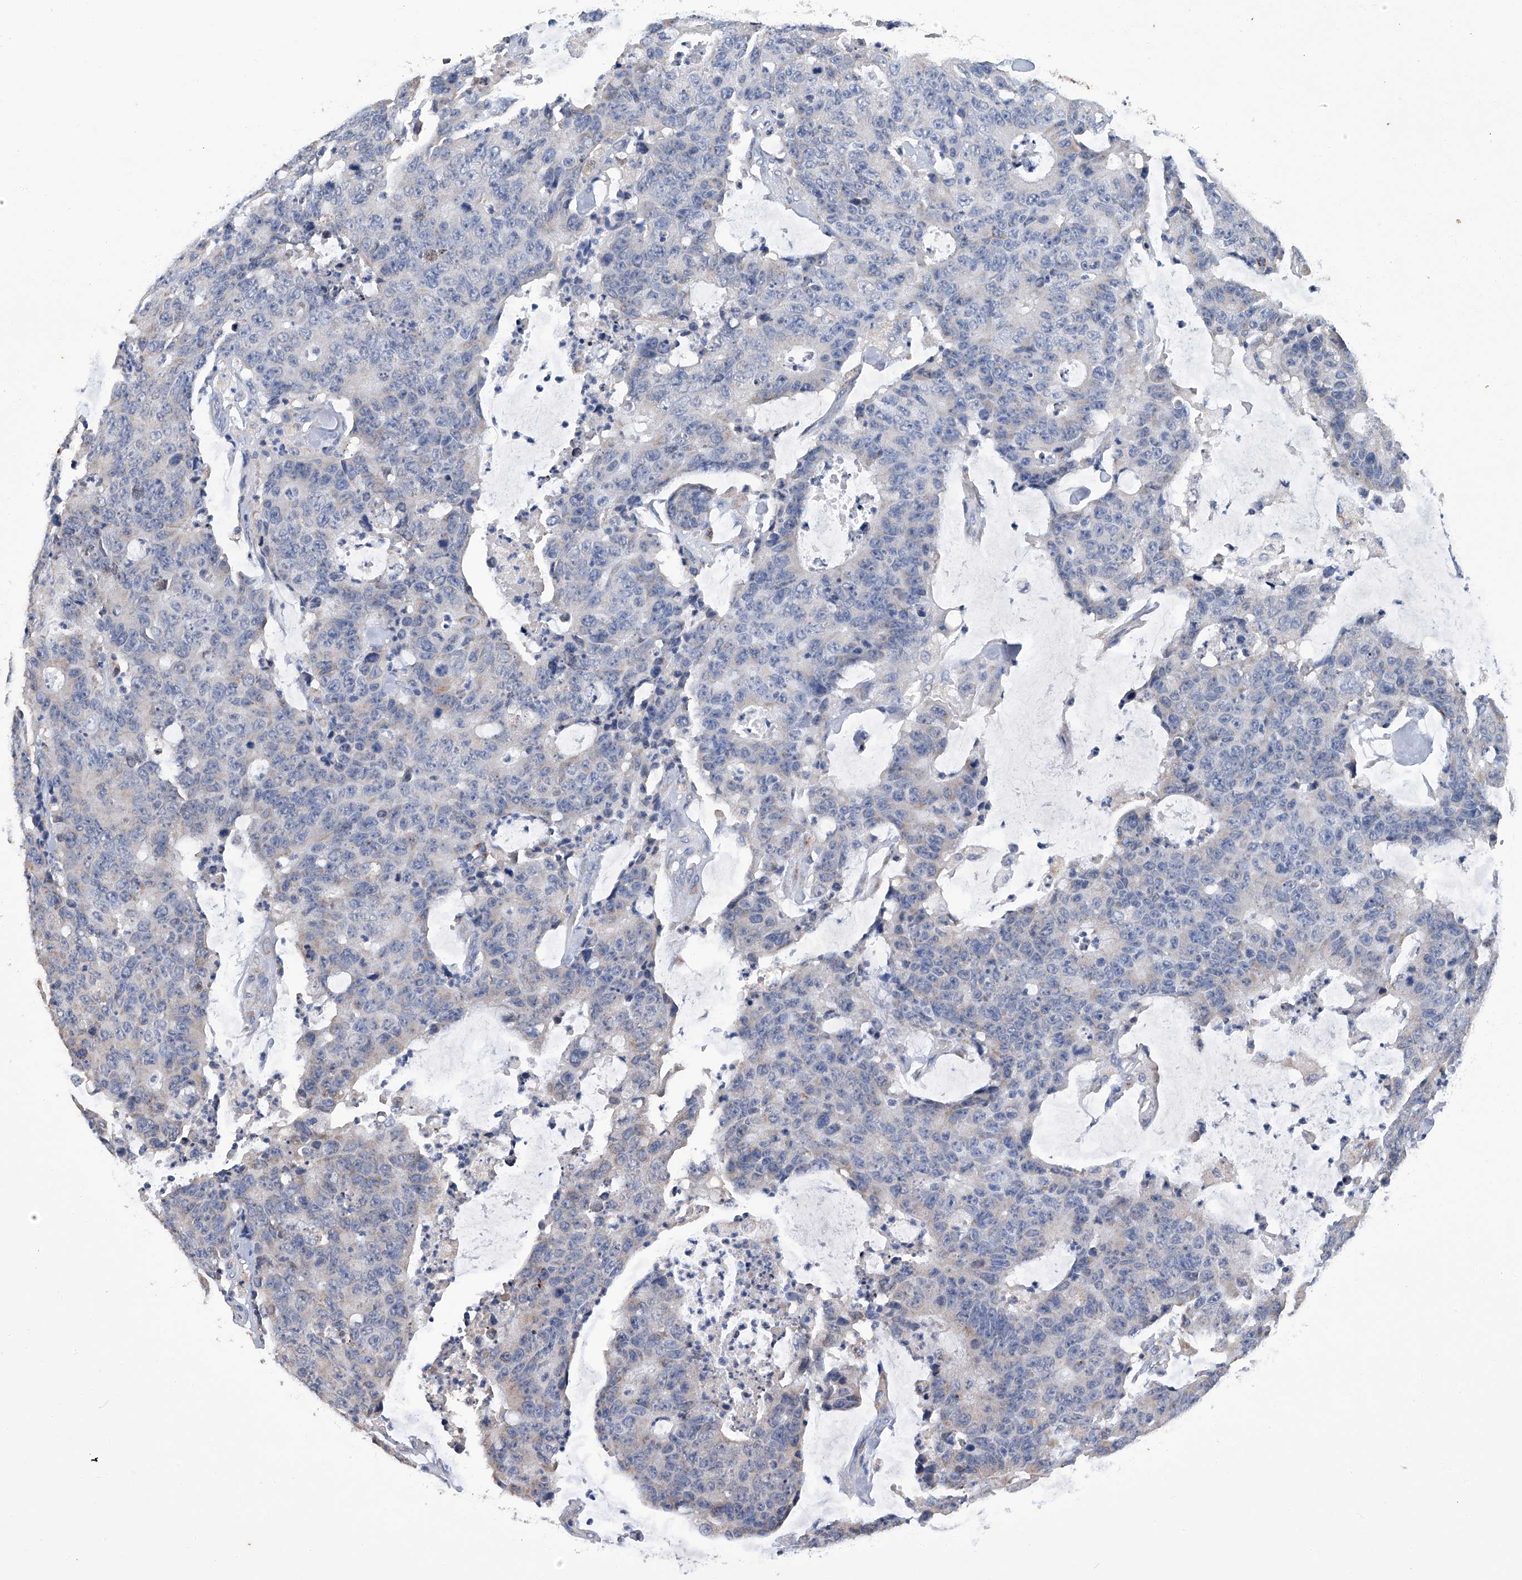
{"staining": {"intensity": "negative", "quantity": "none", "location": "none"}, "tissue": "colorectal cancer", "cell_type": "Tumor cells", "image_type": "cancer", "snomed": [{"axis": "morphology", "description": "Adenocarcinoma, NOS"}, {"axis": "topography", "description": "Colon"}], "caption": "A high-resolution image shows immunohistochemistry staining of colorectal cancer (adenocarcinoma), which exhibits no significant positivity in tumor cells. Brightfield microscopy of IHC stained with DAB (brown) and hematoxylin (blue), captured at high magnification.", "gene": "OAT", "patient": {"sex": "female", "age": 86}}